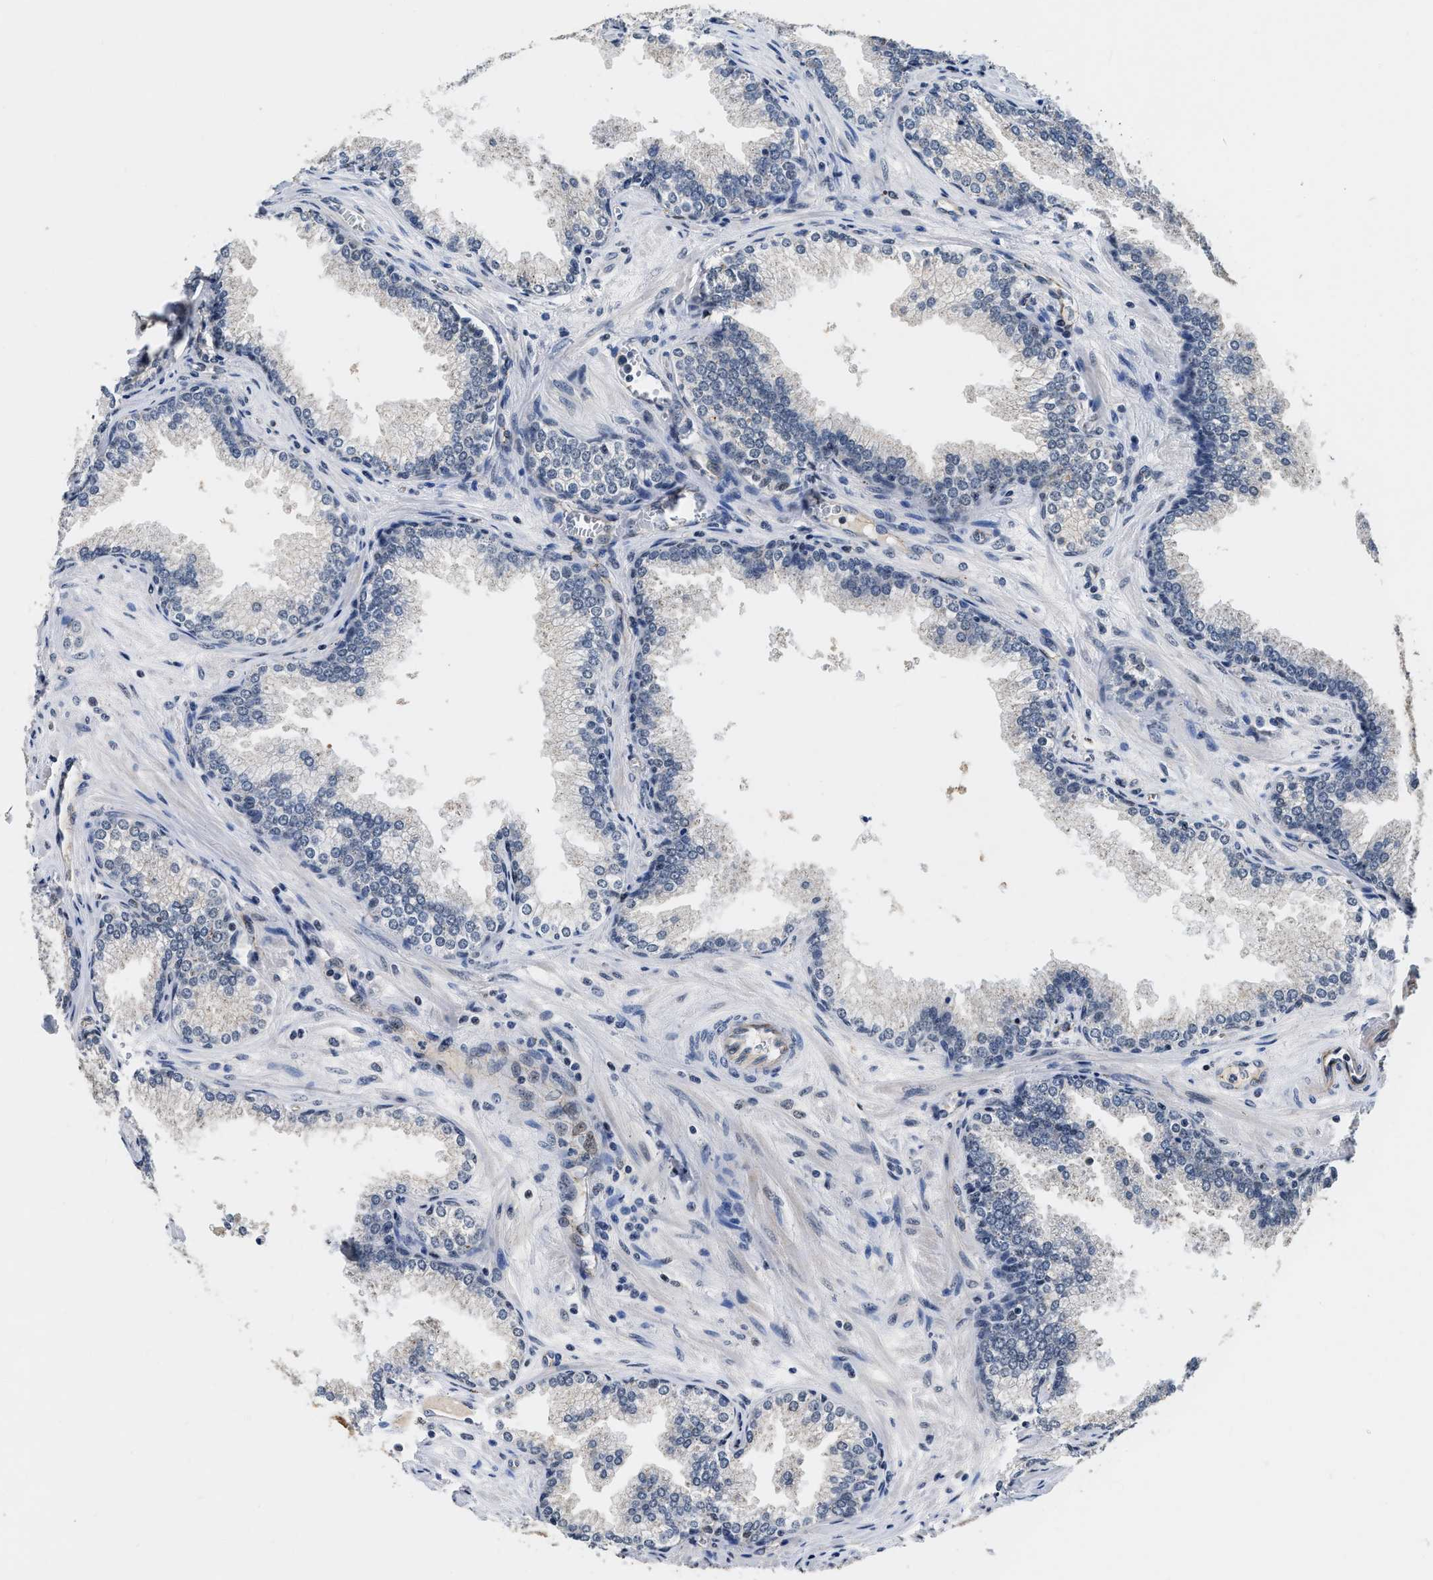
{"staining": {"intensity": "negative", "quantity": "none", "location": "none"}, "tissue": "prostate cancer", "cell_type": "Tumor cells", "image_type": "cancer", "snomed": [{"axis": "morphology", "description": "Adenocarcinoma, Low grade"}, {"axis": "topography", "description": "Prostate"}], "caption": "Tumor cells are negative for protein expression in human low-grade adenocarcinoma (prostate).", "gene": "CCNE1", "patient": {"sex": "male", "age": 60}}